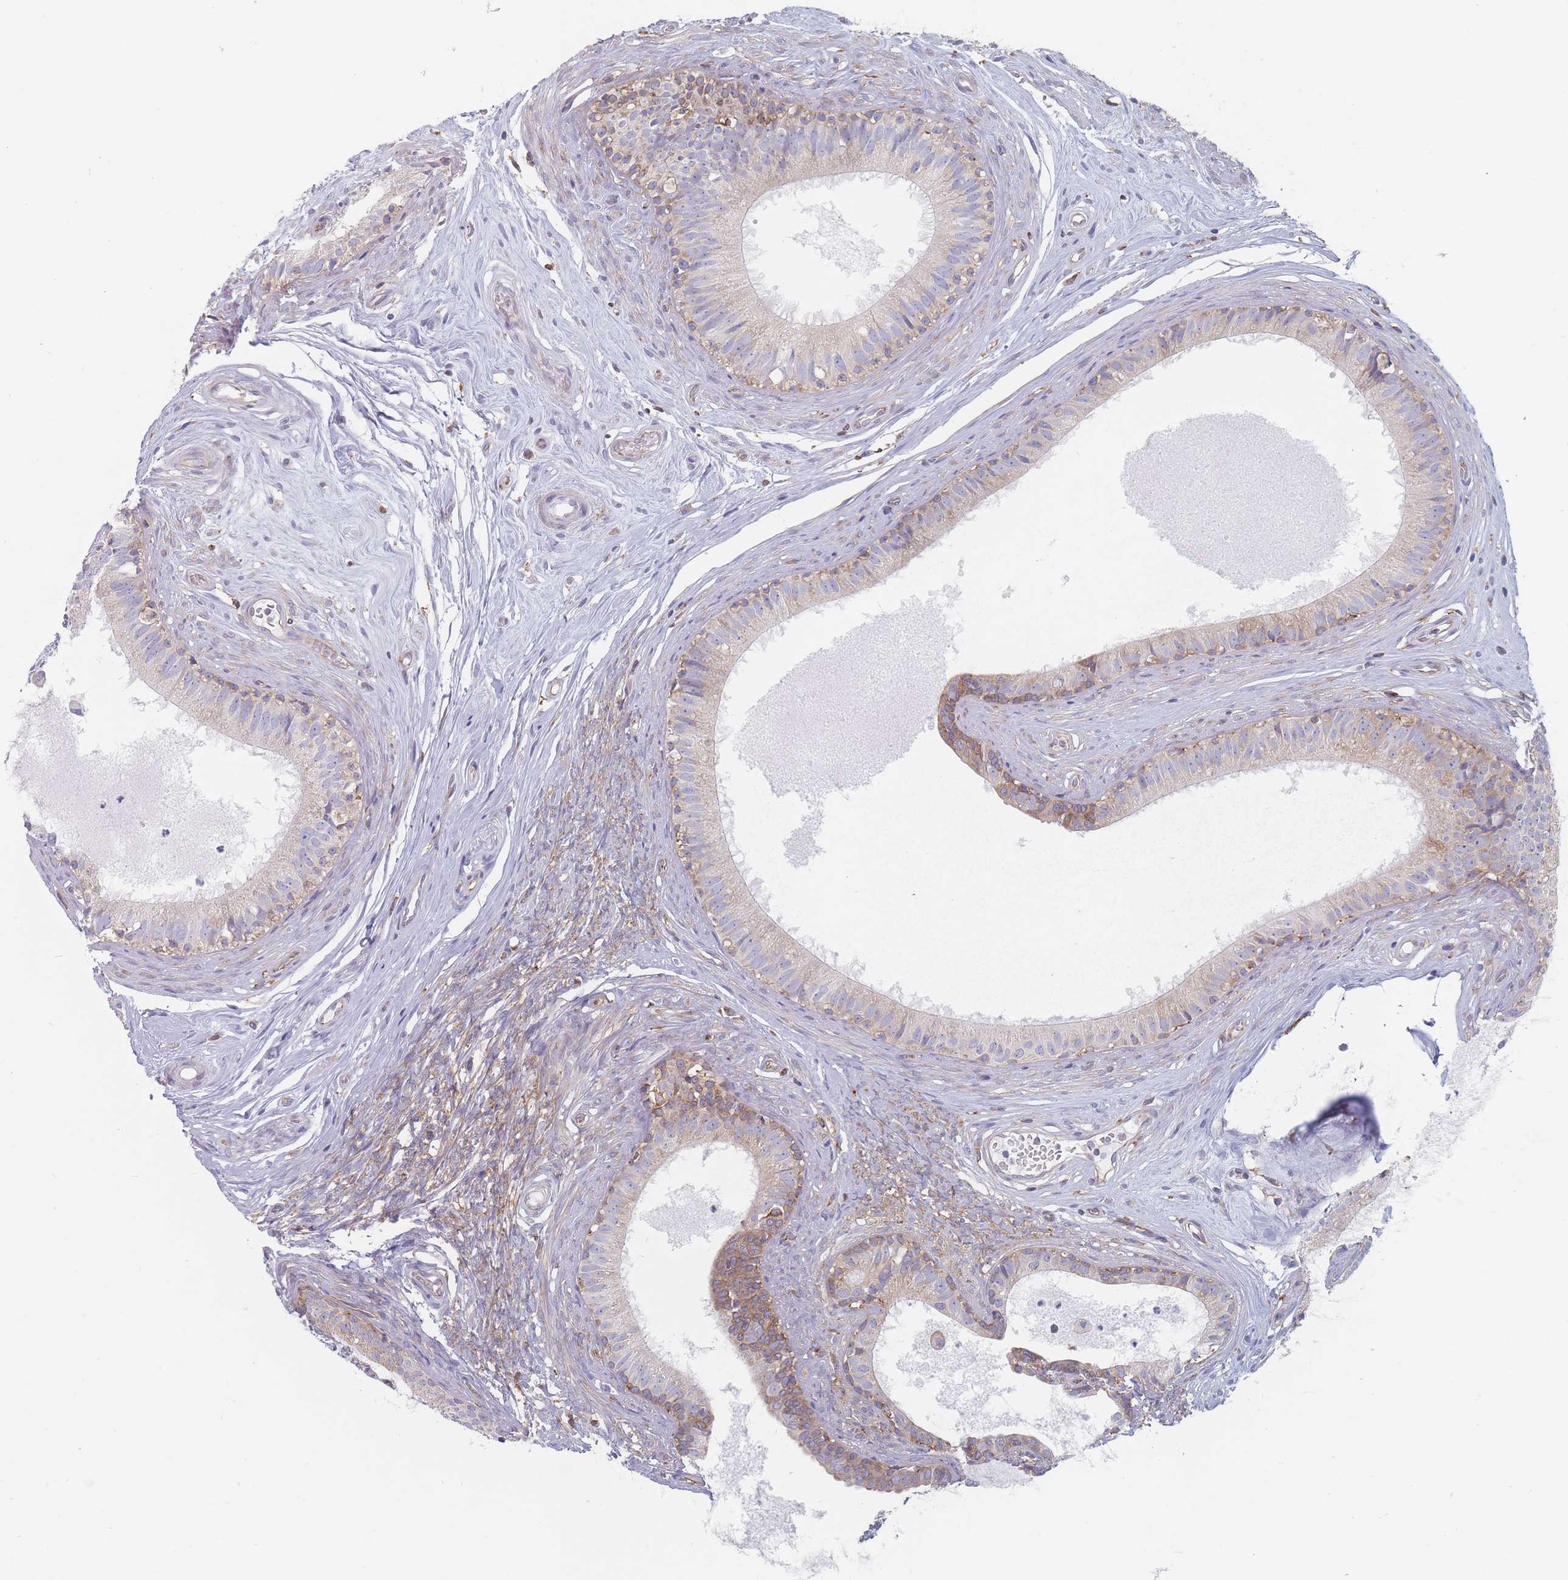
{"staining": {"intensity": "moderate", "quantity": "<25%", "location": "cytoplasmic/membranous"}, "tissue": "epididymis", "cell_type": "Glandular cells", "image_type": "normal", "snomed": [{"axis": "morphology", "description": "Normal tissue, NOS"}, {"axis": "topography", "description": "Epididymis"}], "caption": "This micrograph demonstrates IHC staining of unremarkable human epididymis, with low moderate cytoplasmic/membranous positivity in approximately <25% of glandular cells.", "gene": "MAP1S", "patient": {"sex": "male", "age": 74}}